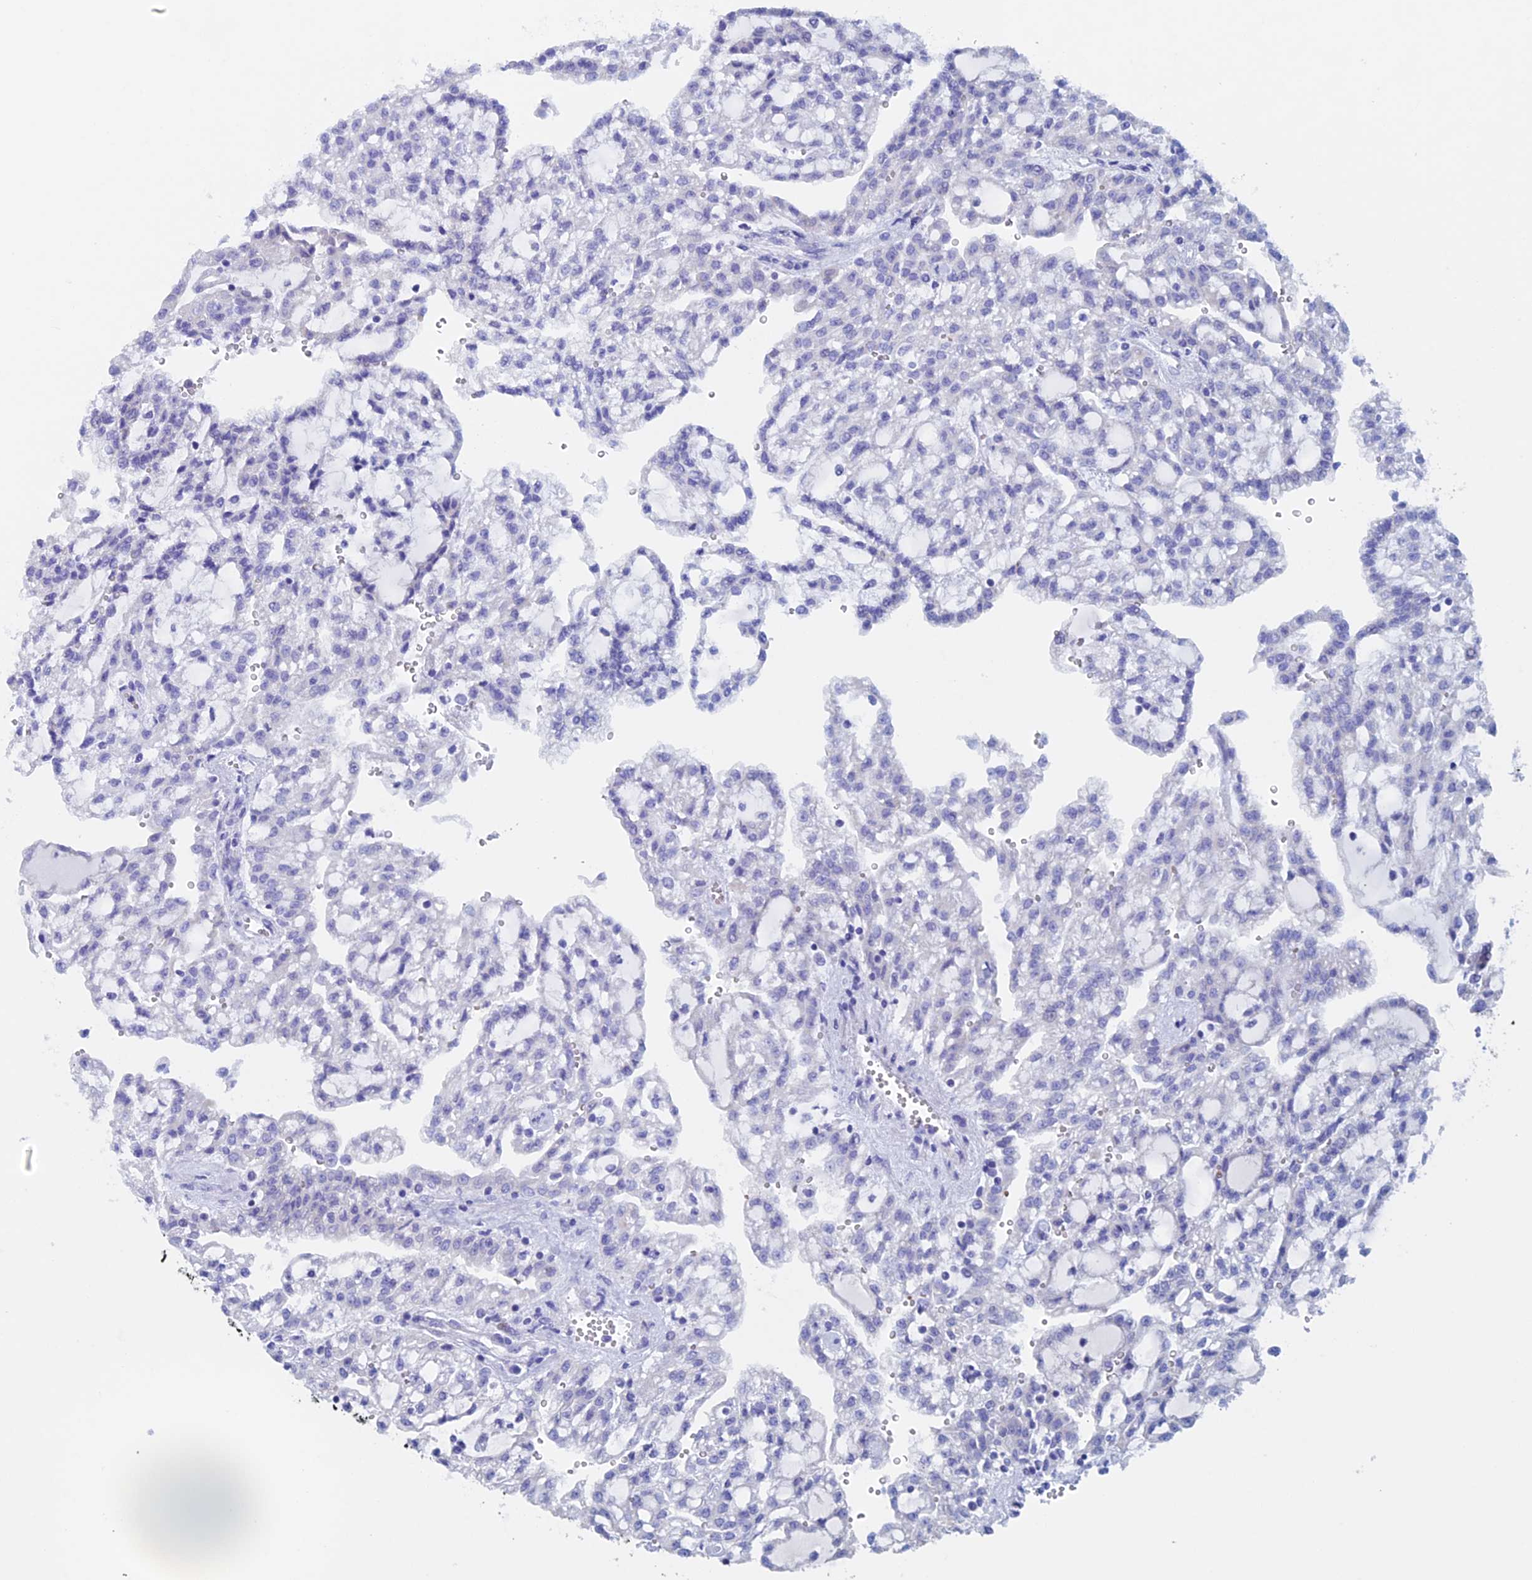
{"staining": {"intensity": "negative", "quantity": "none", "location": "none"}, "tissue": "renal cancer", "cell_type": "Tumor cells", "image_type": "cancer", "snomed": [{"axis": "morphology", "description": "Adenocarcinoma, NOS"}, {"axis": "topography", "description": "Kidney"}], "caption": "Immunohistochemistry (IHC) photomicrograph of human renal cancer (adenocarcinoma) stained for a protein (brown), which displays no expression in tumor cells. (Stains: DAB (3,3'-diaminobenzidine) IHC with hematoxylin counter stain, Microscopy: brightfield microscopy at high magnification).", "gene": "PSMC3IP", "patient": {"sex": "male", "age": 63}}